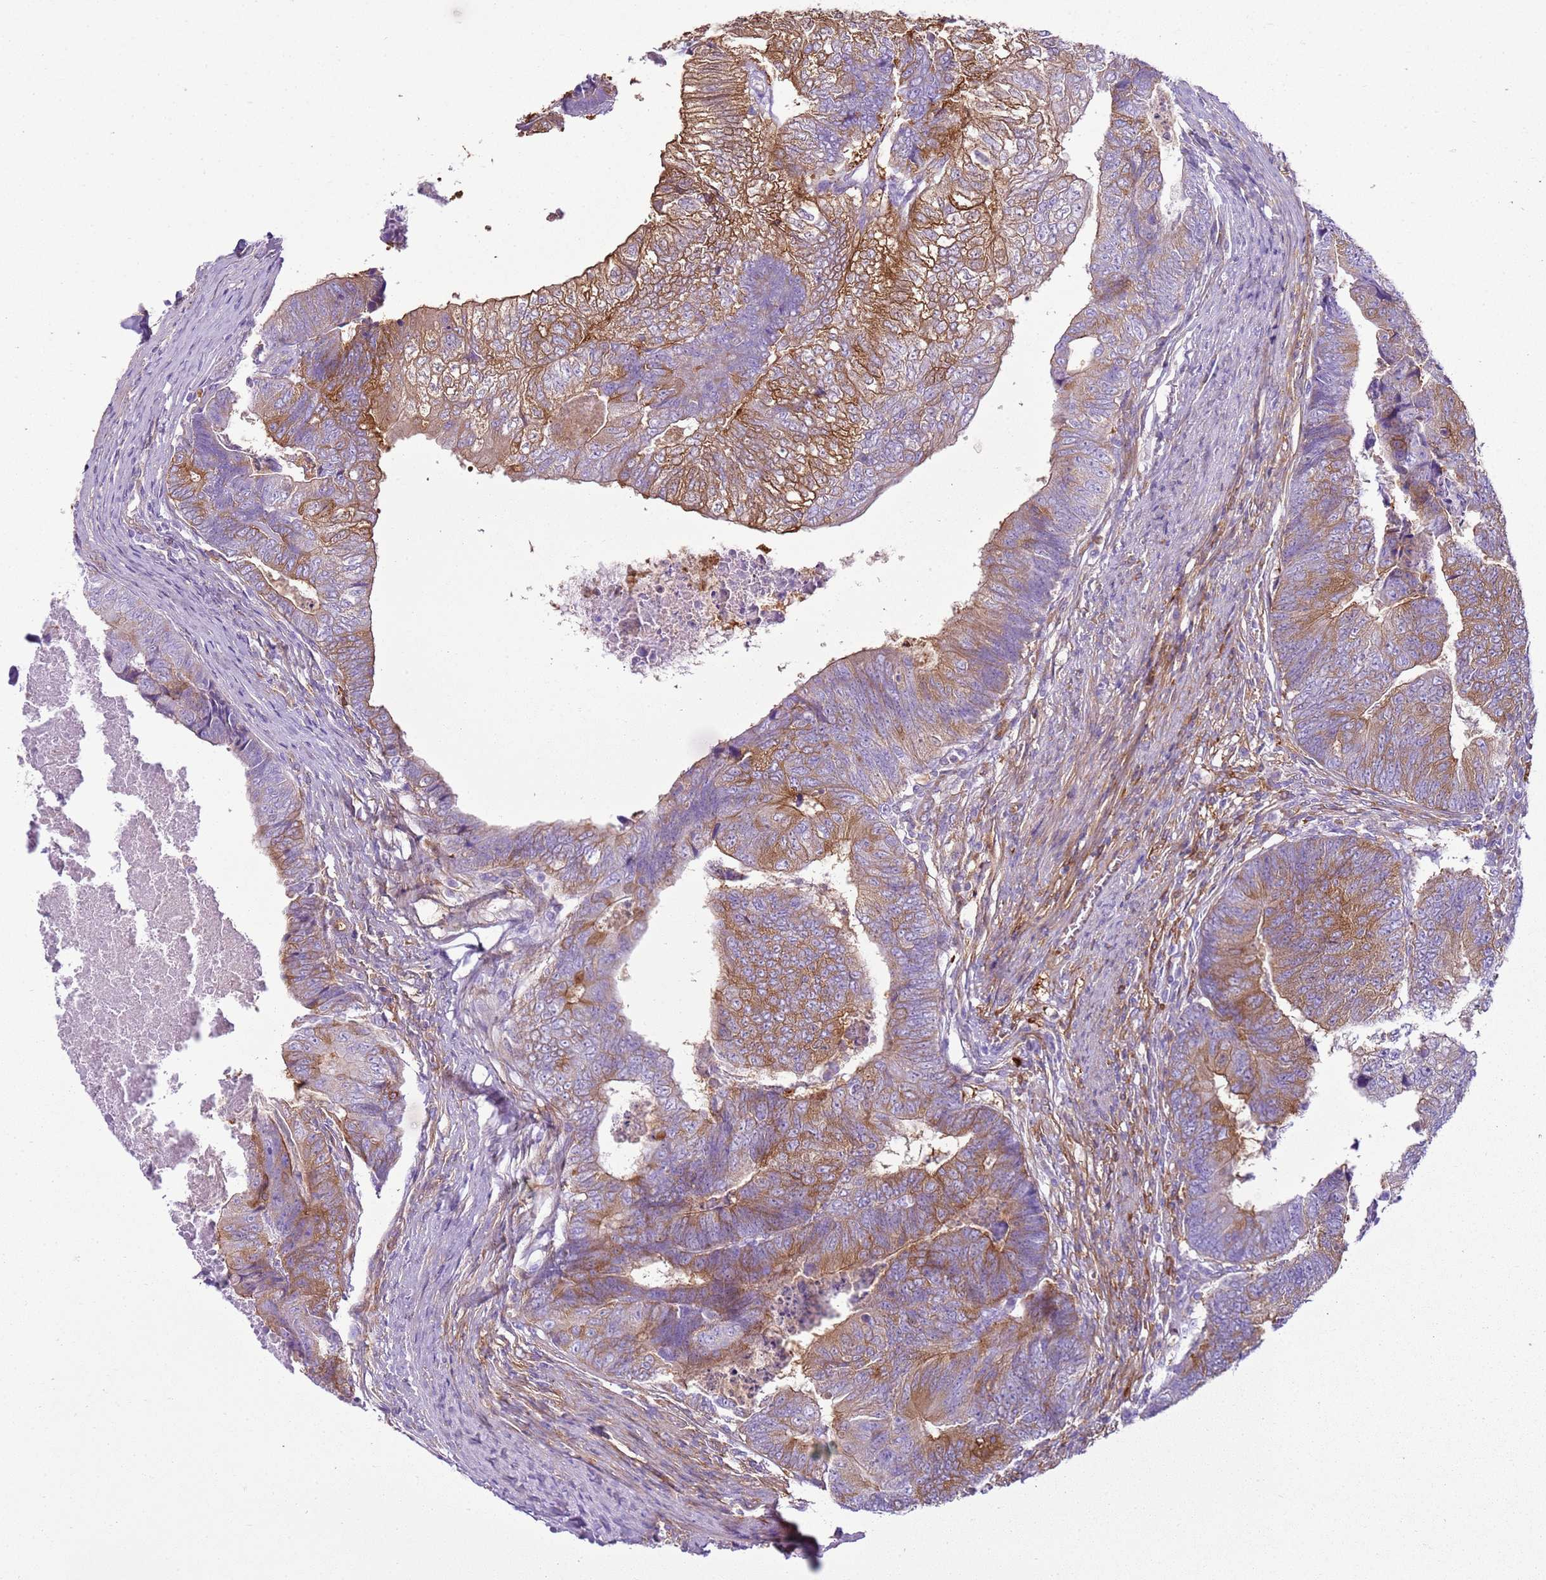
{"staining": {"intensity": "moderate", "quantity": ">75%", "location": "cytoplasmic/membranous"}, "tissue": "colorectal cancer", "cell_type": "Tumor cells", "image_type": "cancer", "snomed": [{"axis": "morphology", "description": "Adenocarcinoma, NOS"}, {"axis": "topography", "description": "Colon"}], "caption": "Protein staining by immunohistochemistry shows moderate cytoplasmic/membranous positivity in about >75% of tumor cells in colorectal cancer (adenocarcinoma). (brown staining indicates protein expression, while blue staining denotes nuclei).", "gene": "SNX21", "patient": {"sex": "female", "age": 67}}